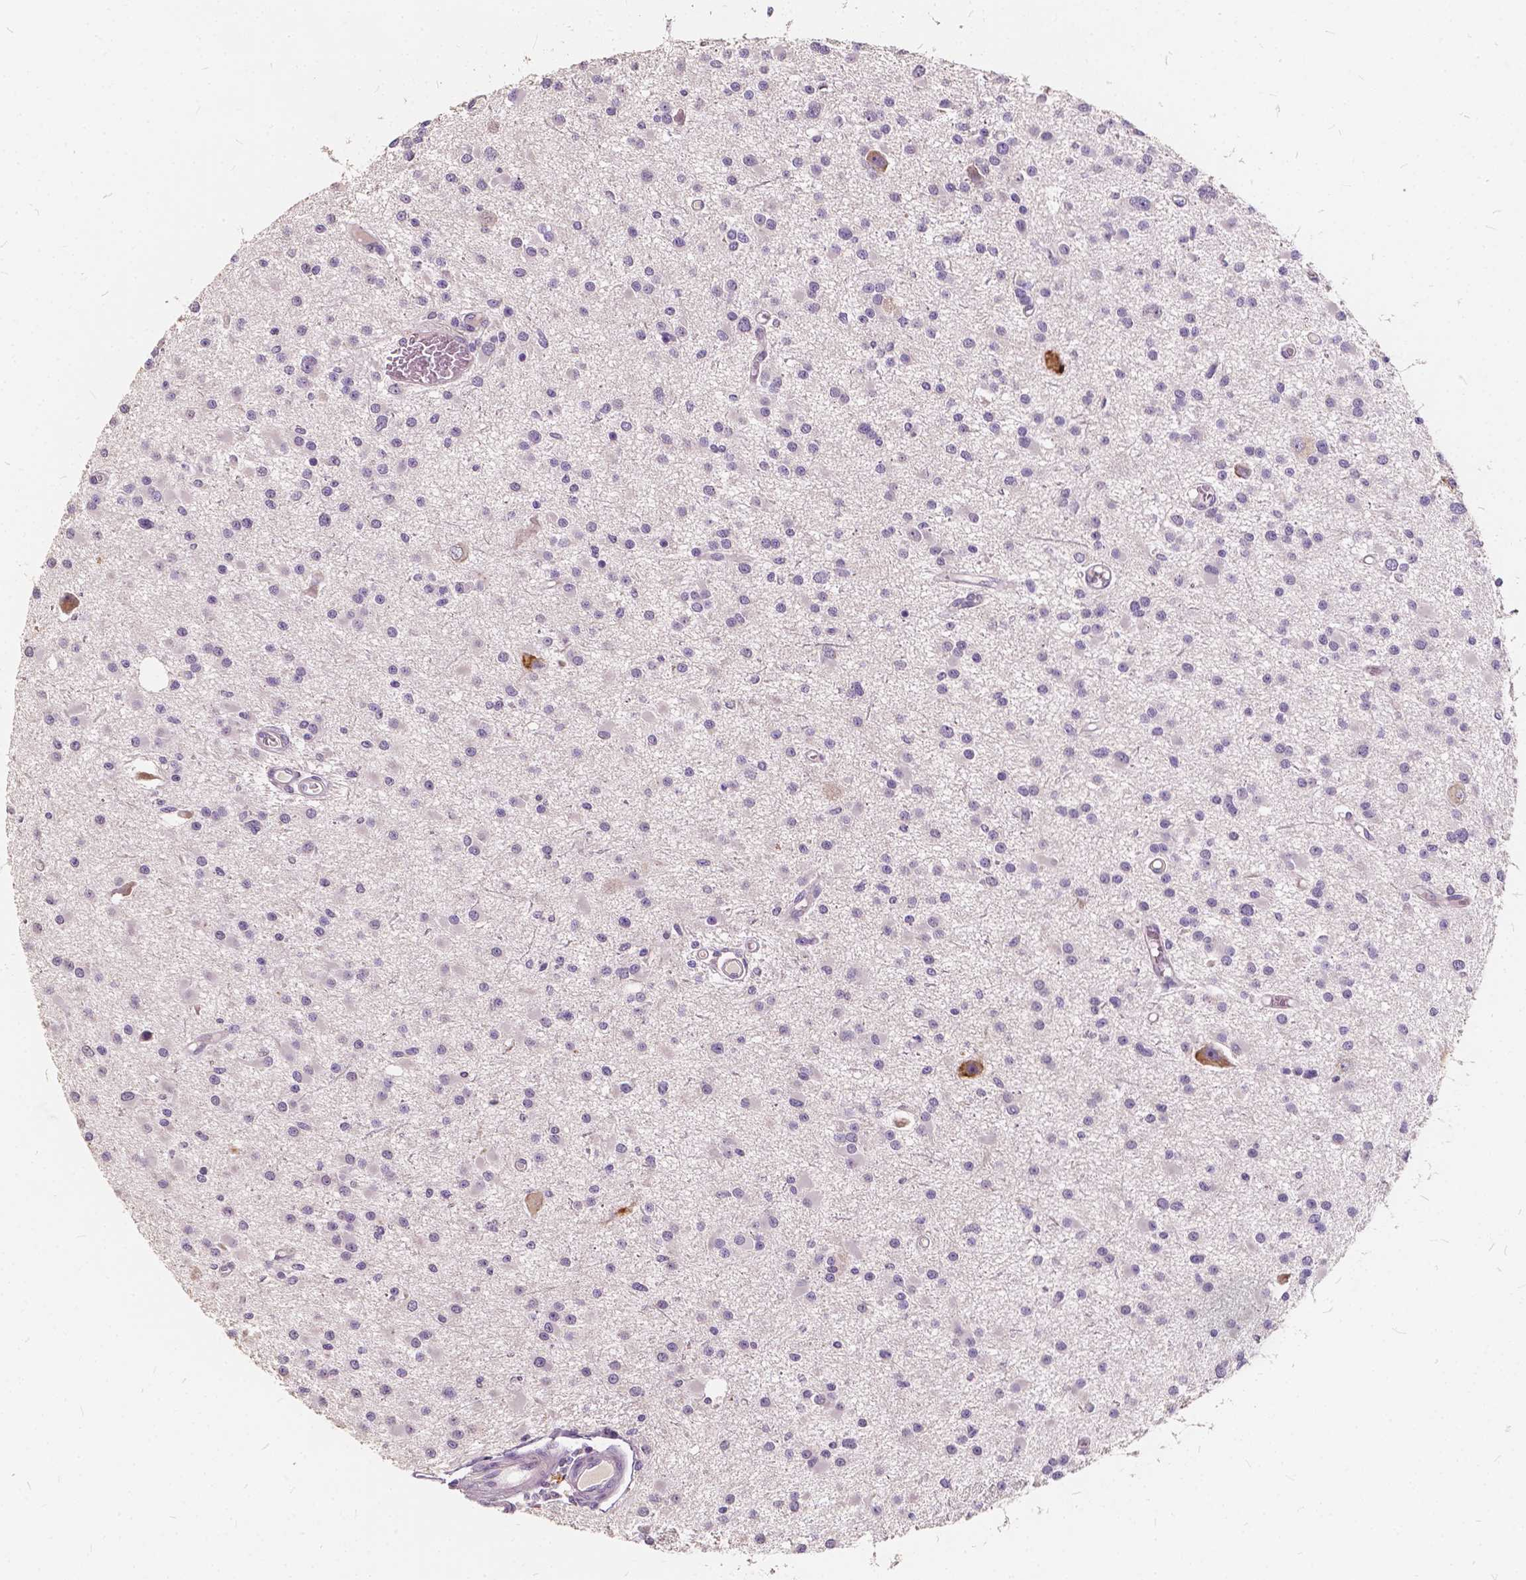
{"staining": {"intensity": "negative", "quantity": "none", "location": "none"}, "tissue": "glioma", "cell_type": "Tumor cells", "image_type": "cancer", "snomed": [{"axis": "morphology", "description": "Glioma, malignant, High grade"}, {"axis": "topography", "description": "Brain"}], "caption": "High magnification brightfield microscopy of malignant glioma (high-grade) stained with DAB (3,3'-diaminobenzidine) (brown) and counterstained with hematoxylin (blue): tumor cells show no significant positivity. The staining was performed using DAB (3,3'-diaminobenzidine) to visualize the protein expression in brown, while the nuclei were stained in blue with hematoxylin (Magnification: 20x).", "gene": "SLC7A8", "patient": {"sex": "male", "age": 54}}